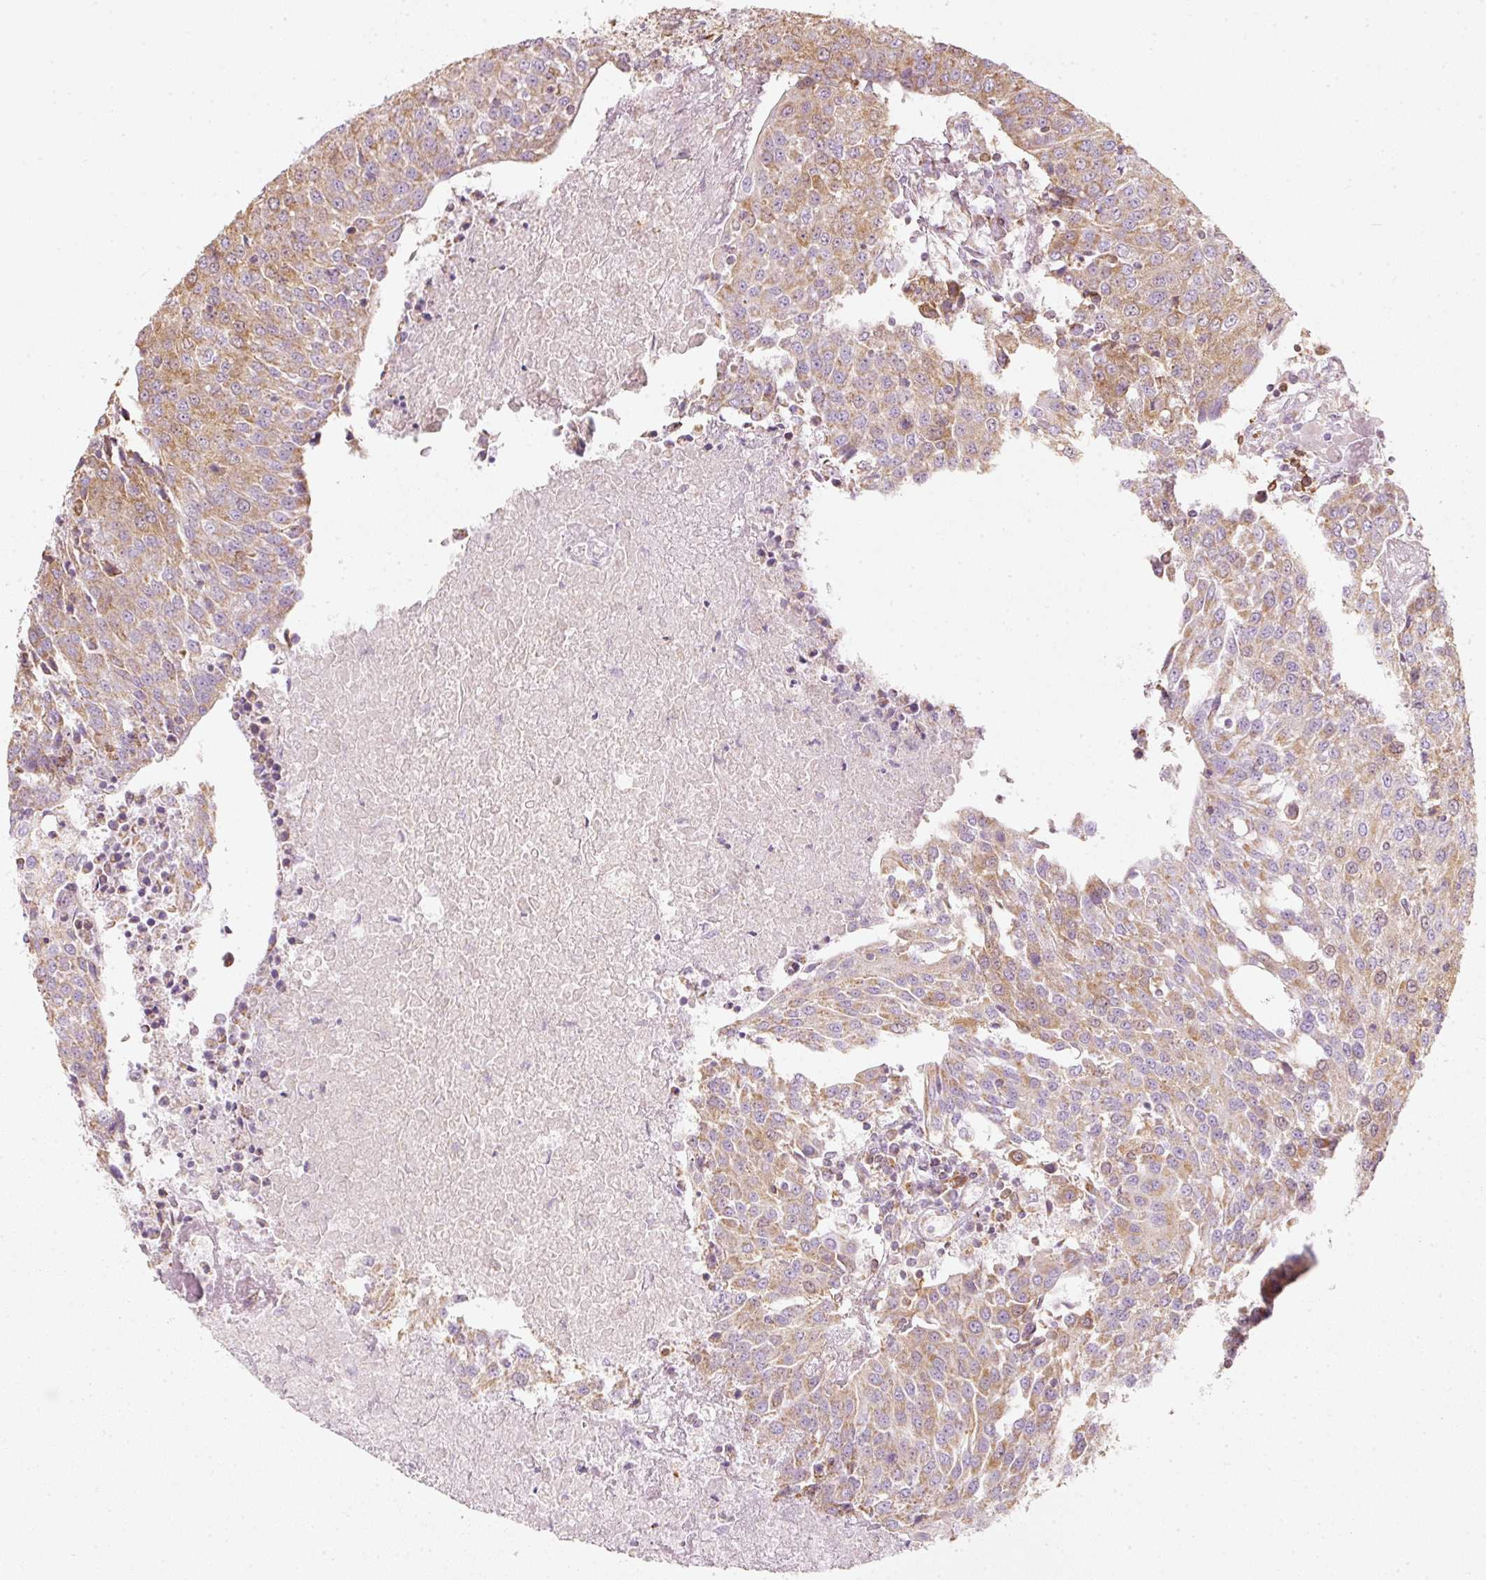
{"staining": {"intensity": "moderate", "quantity": ">75%", "location": "cytoplasmic/membranous"}, "tissue": "urothelial cancer", "cell_type": "Tumor cells", "image_type": "cancer", "snomed": [{"axis": "morphology", "description": "Urothelial carcinoma, High grade"}, {"axis": "topography", "description": "Urinary bladder"}], "caption": "High-power microscopy captured an immunohistochemistry histopathology image of high-grade urothelial carcinoma, revealing moderate cytoplasmic/membranous expression in about >75% of tumor cells.", "gene": "DUT", "patient": {"sex": "female", "age": 85}}